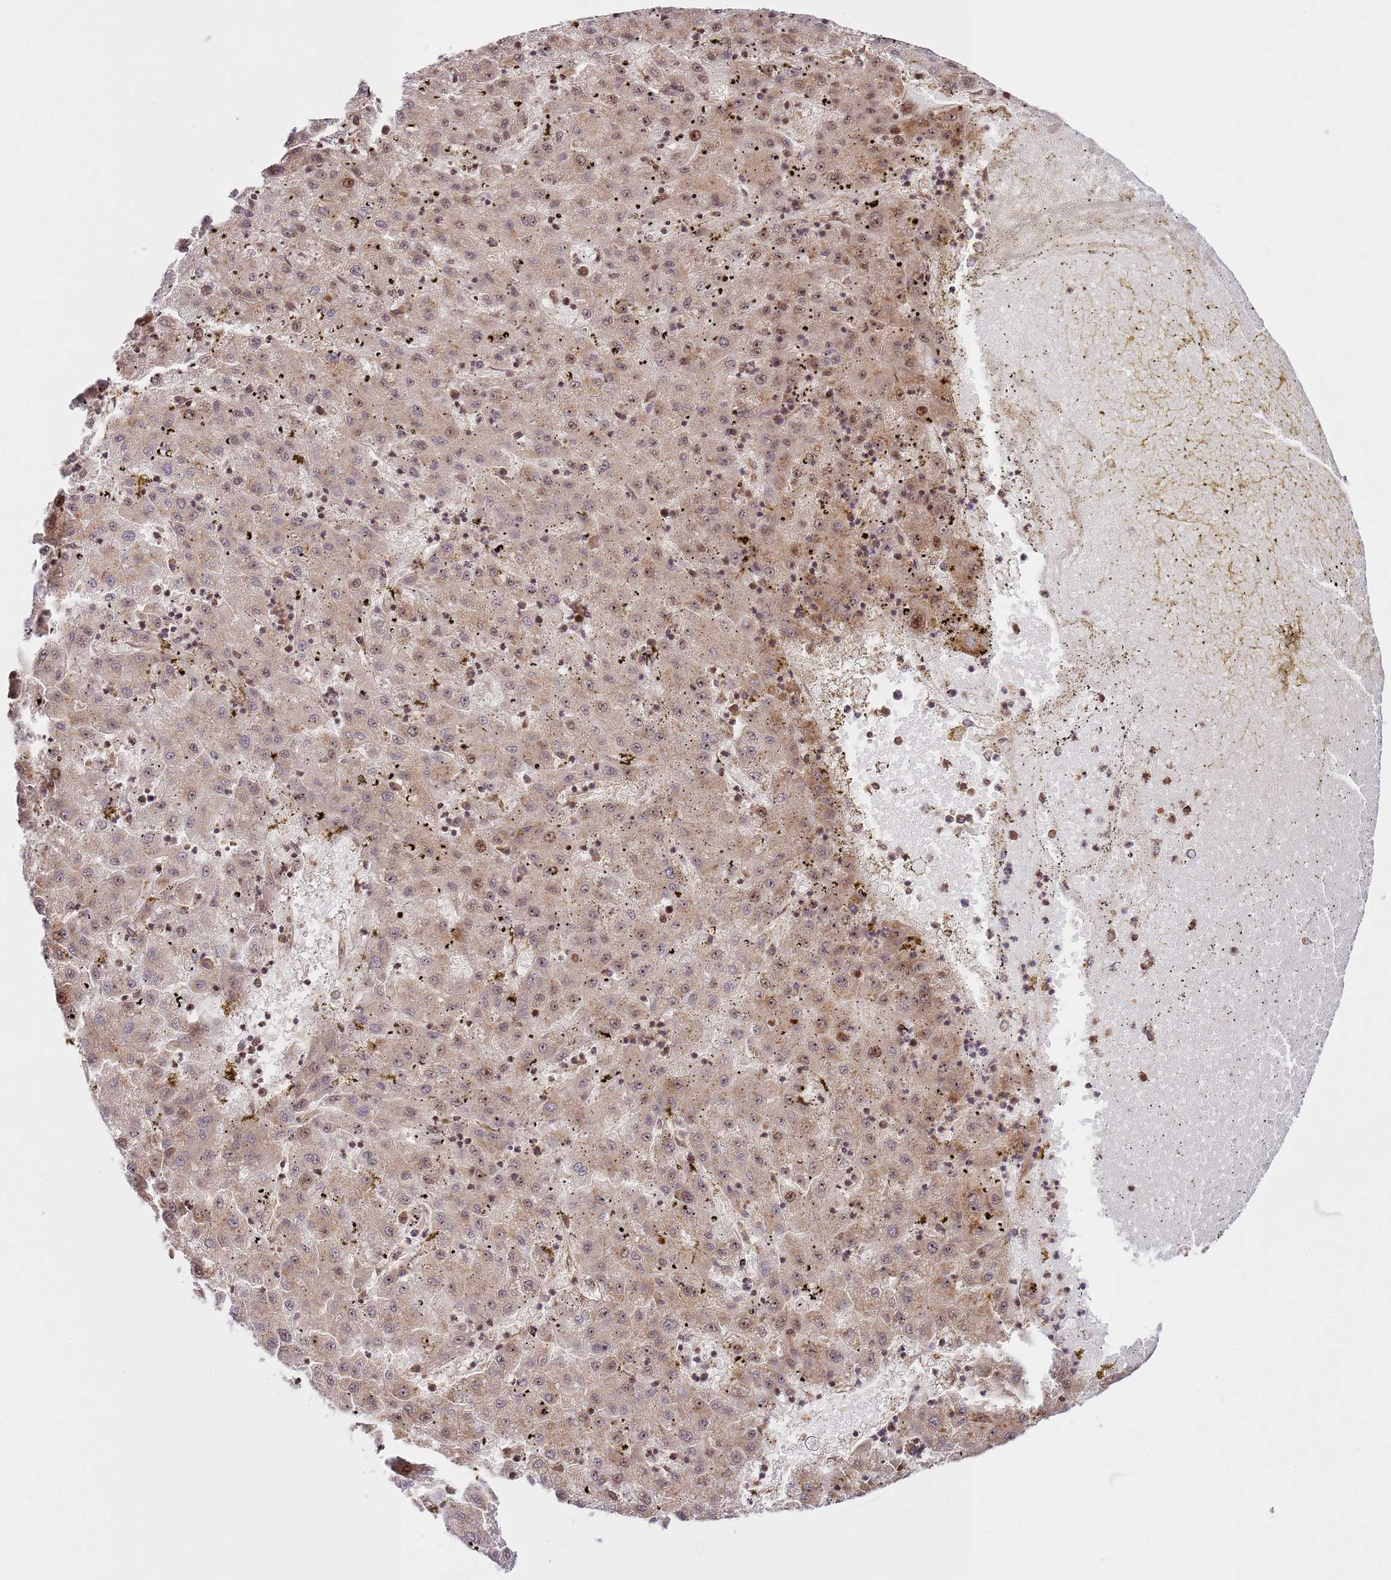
{"staining": {"intensity": "moderate", "quantity": "<25%", "location": "nuclear"}, "tissue": "liver cancer", "cell_type": "Tumor cells", "image_type": "cancer", "snomed": [{"axis": "morphology", "description": "Carcinoma, Hepatocellular, NOS"}, {"axis": "topography", "description": "Liver"}], "caption": "Protein expression analysis of human liver hepatocellular carcinoma reveals moderate nuclear positivity in approximately <25% of tumor cells.", "gene": "PEX14", "patient": {"sex": "male", "age": 72}}